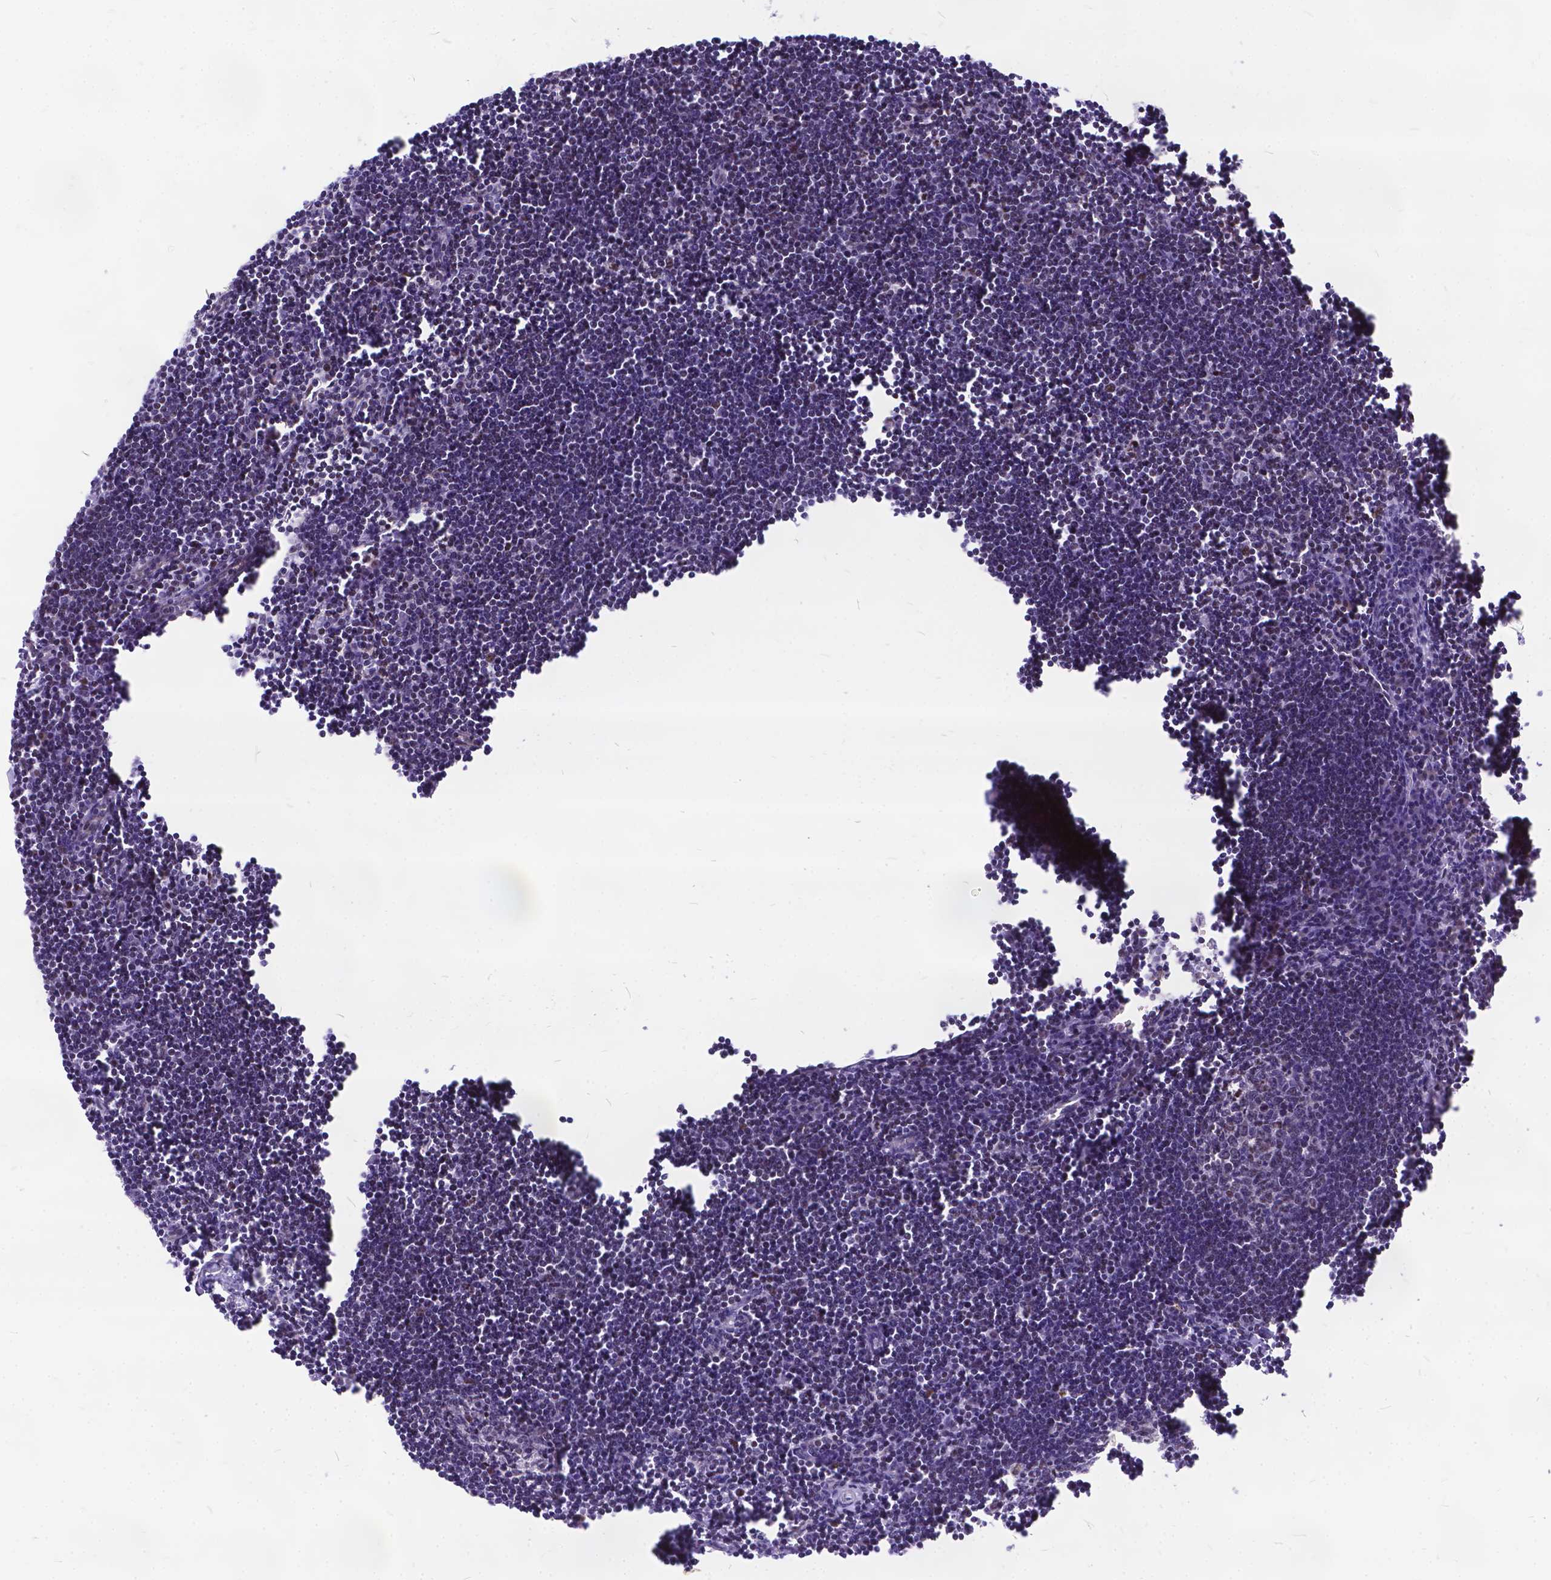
{"staining": {"intensity": "weak", "quantity": "<25%", "location": "nuclear"}, "tissue": "lymph node", "cell_type": "Germinal center cells", "image_type": "normal", "snomed": [{"axis": "morphology", "description": "Normal tissue, NOS"}, {"axis": "topography", "description": "Lymph node"}], "caption": "This micrograph is of benign lymph node stained with immunohistochemistry to label a protein in brown with the nuclei are counter-stained blue. There is no positivity in germinal center cells.", "gene": "FAM124B", "patient": {"sex": "male", "age": 55}}